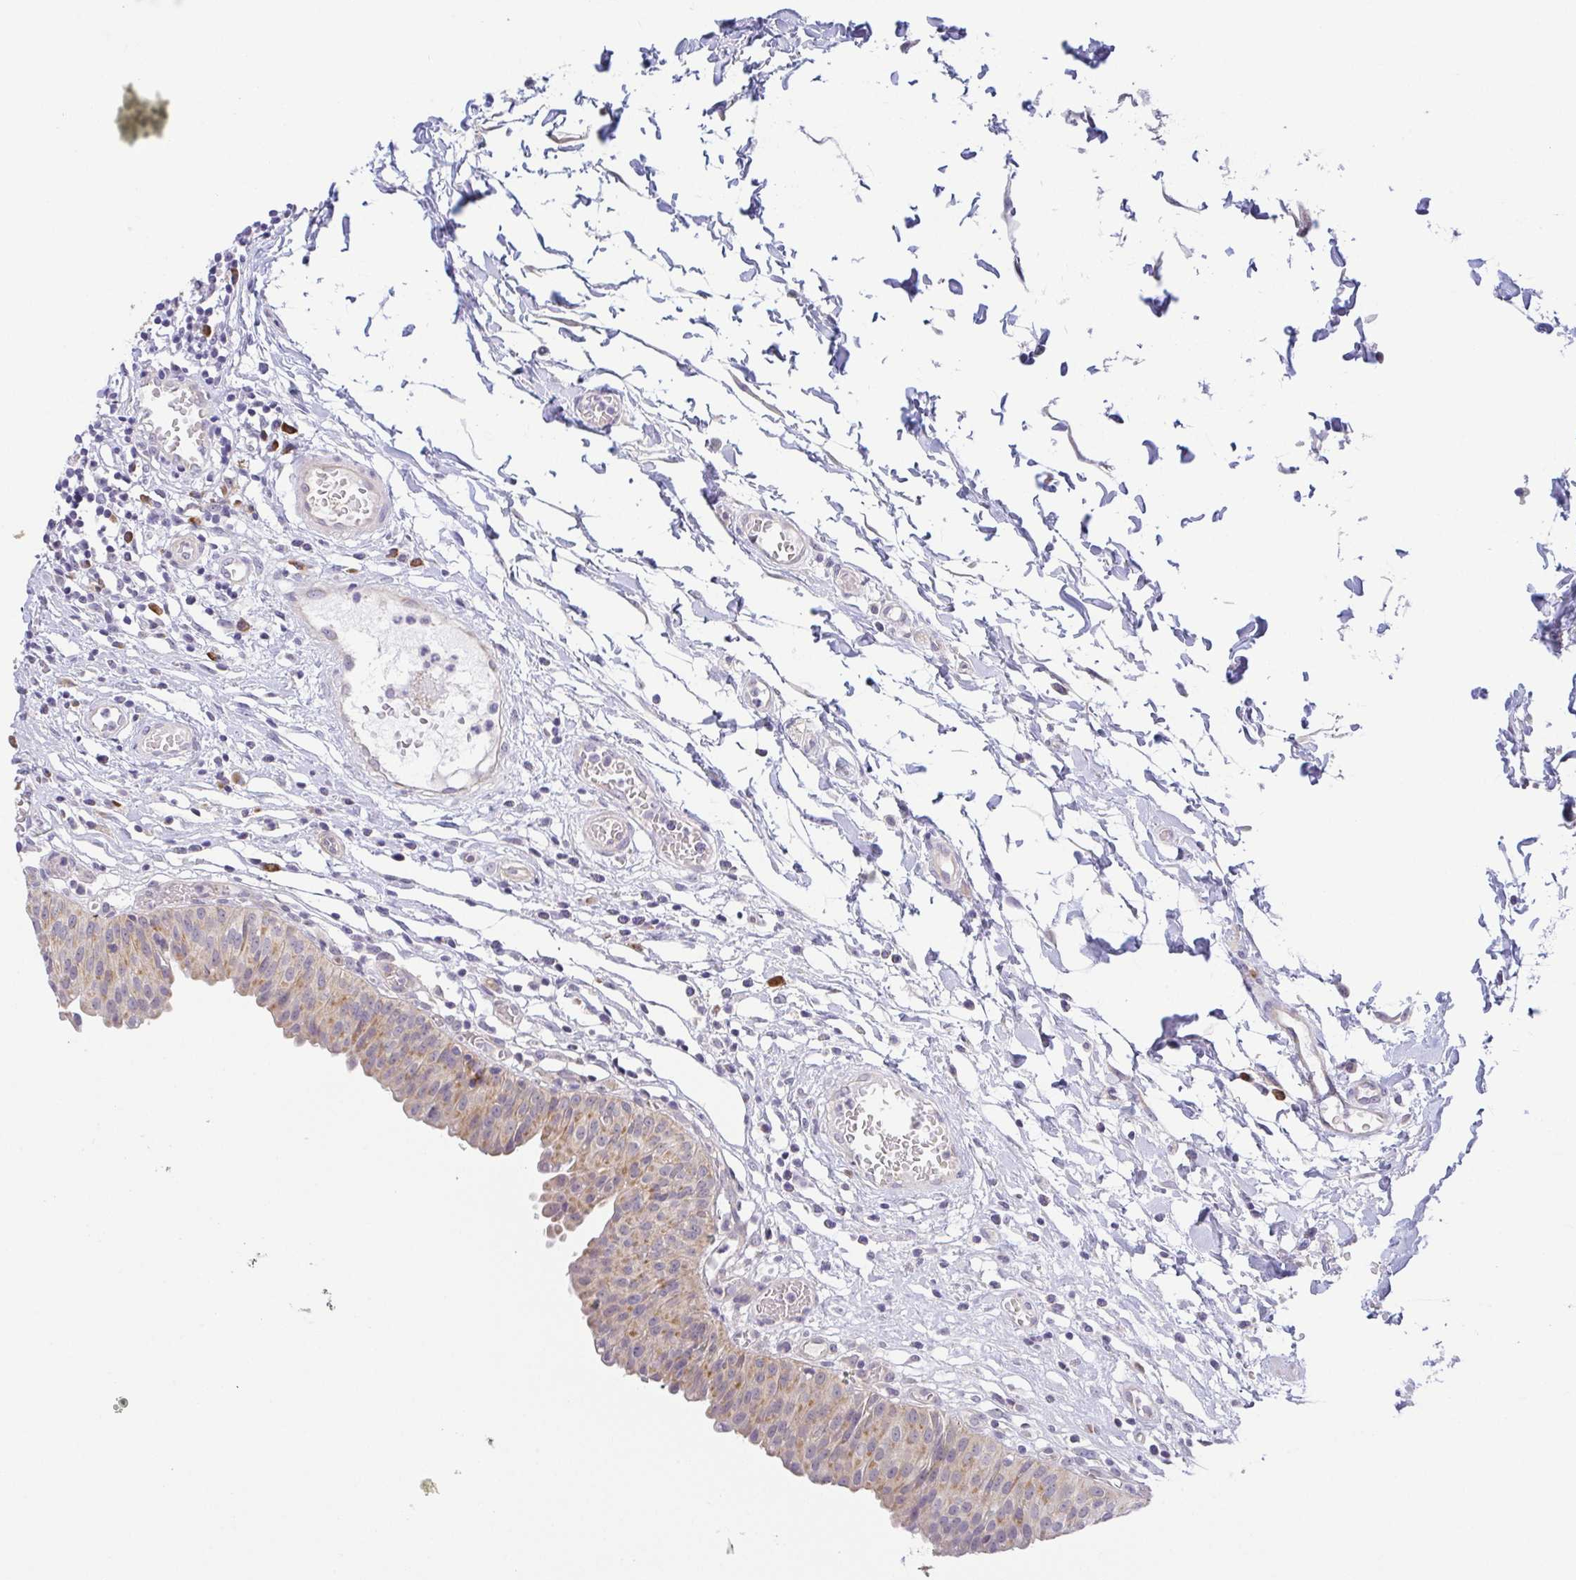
{"staining": {"intensity": "moderate", "quantity": ">75%", "location": "cytoplasmic/membranous"}, "tissue": "urinary bladder", "cell_type": "Urothelial cells", "image_type": "normal", "snomed": [{"axis": "morphology", "description": "Normal tissue, NOS"}, {"axis": "topography", "description": "Urinary bladder"}], "caption": "Immunohistochemistry (IHC) (DAB (3,3'-diaminobenzidine)) staining of normal human urinary bladder shows moderate cytoplasmic/membranous protein positivity in about >75% of urothelial cells. The staining is performed using DAB brown chromogen to label protein expression. The nuclei are counter-stained blue using hematoxylin.", "gene": "BCL2L1", "patient": {"sex": "male", "age": 64}}